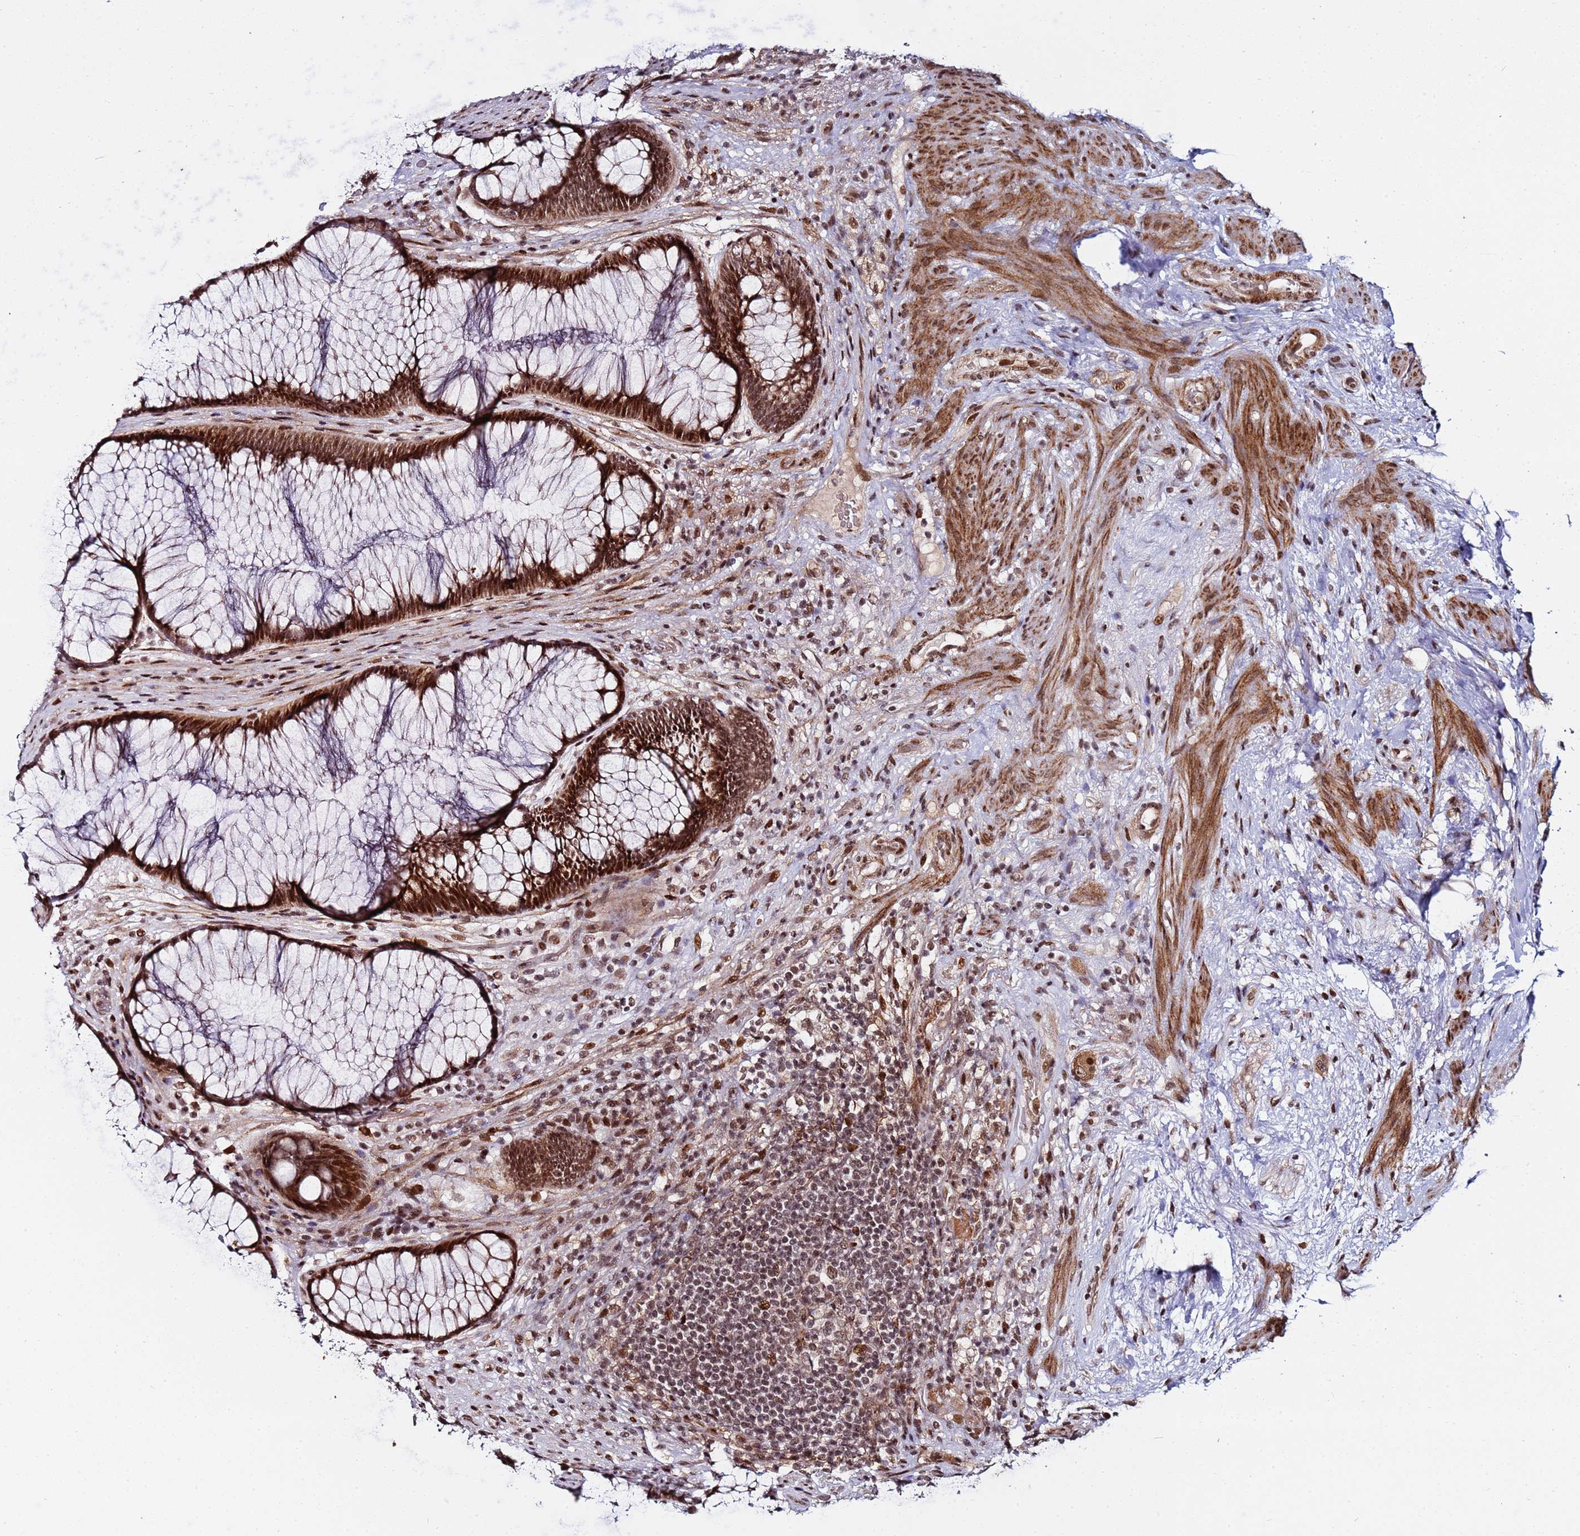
{"staining": {"intensity": "strong", "quantity": ">75%", "location": "cytoplasmic/membranous,nuclear"}, "tissue": "rectum", "cell_type": "Glandular cells", "image_type": "normal", "snomed": [{"axis": "morphology", "description": "Normal tissue, NOS"}, {"axis": "topography", "description": "Rectum"}], "caption": "Unremarkable rectum reveals strong cytoplasmic/membranous,nuclear staining in approximately >75% of glandular cells, visualized by immunohistochemistry. The protein of interest is shown in brown color, while the nuclei are stained blue.", "gene": "PPM1H", "patient": {"sex": "male", "age": 51}}